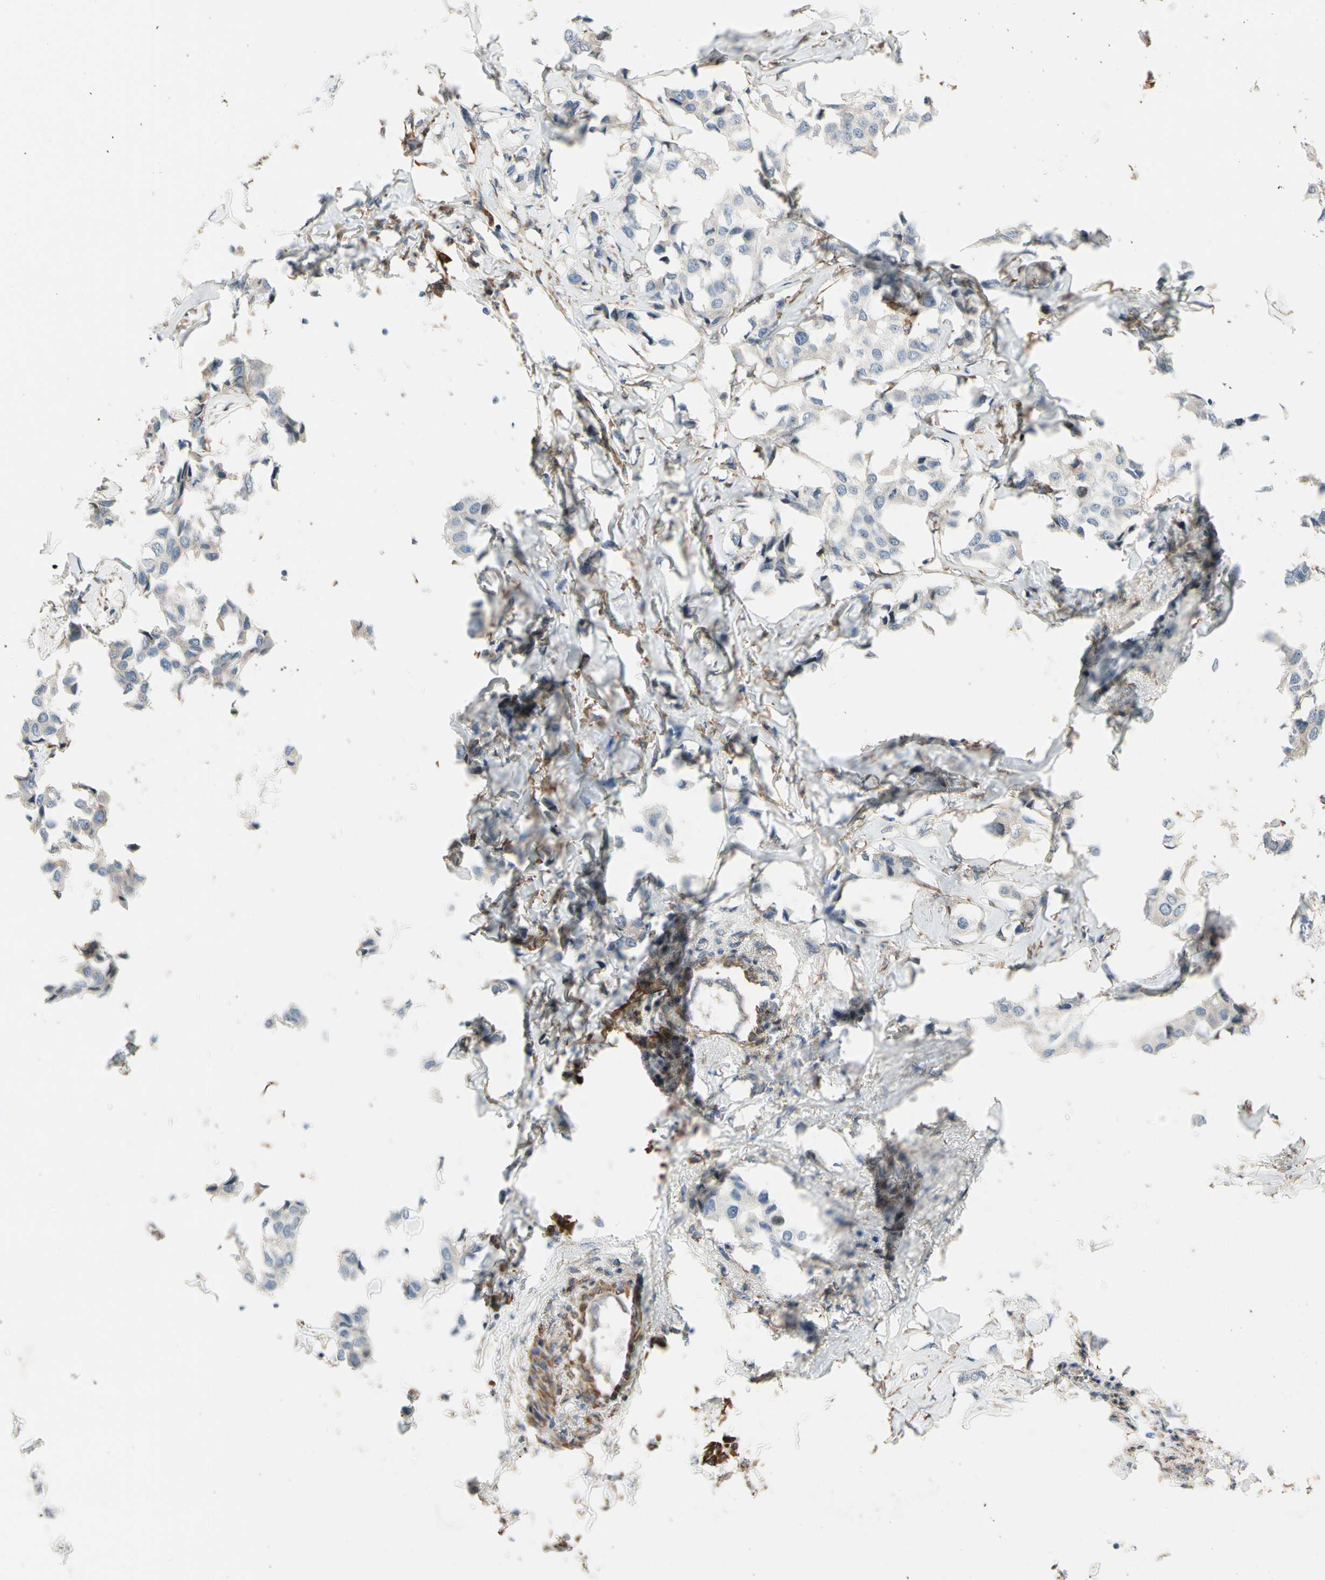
{"staining": {"intensity": "weak", "quantity": "<25%", "location": "cytoplasmic/membranous"}, "tissue": "breast cancer", "cell_type": "Tumor cells", "image_type": "cancer", "snomed": [{"axis": "morphology", "description": "Duct carcinoma"}, {"axis": "topography", "description": "Breast"}], "caption": "The micrograph shows no staining of tumor cells in invasive ductal carcinoma (breast).", "gene": "LIMK2", "patient": {"sex": "female", "age": 80}}